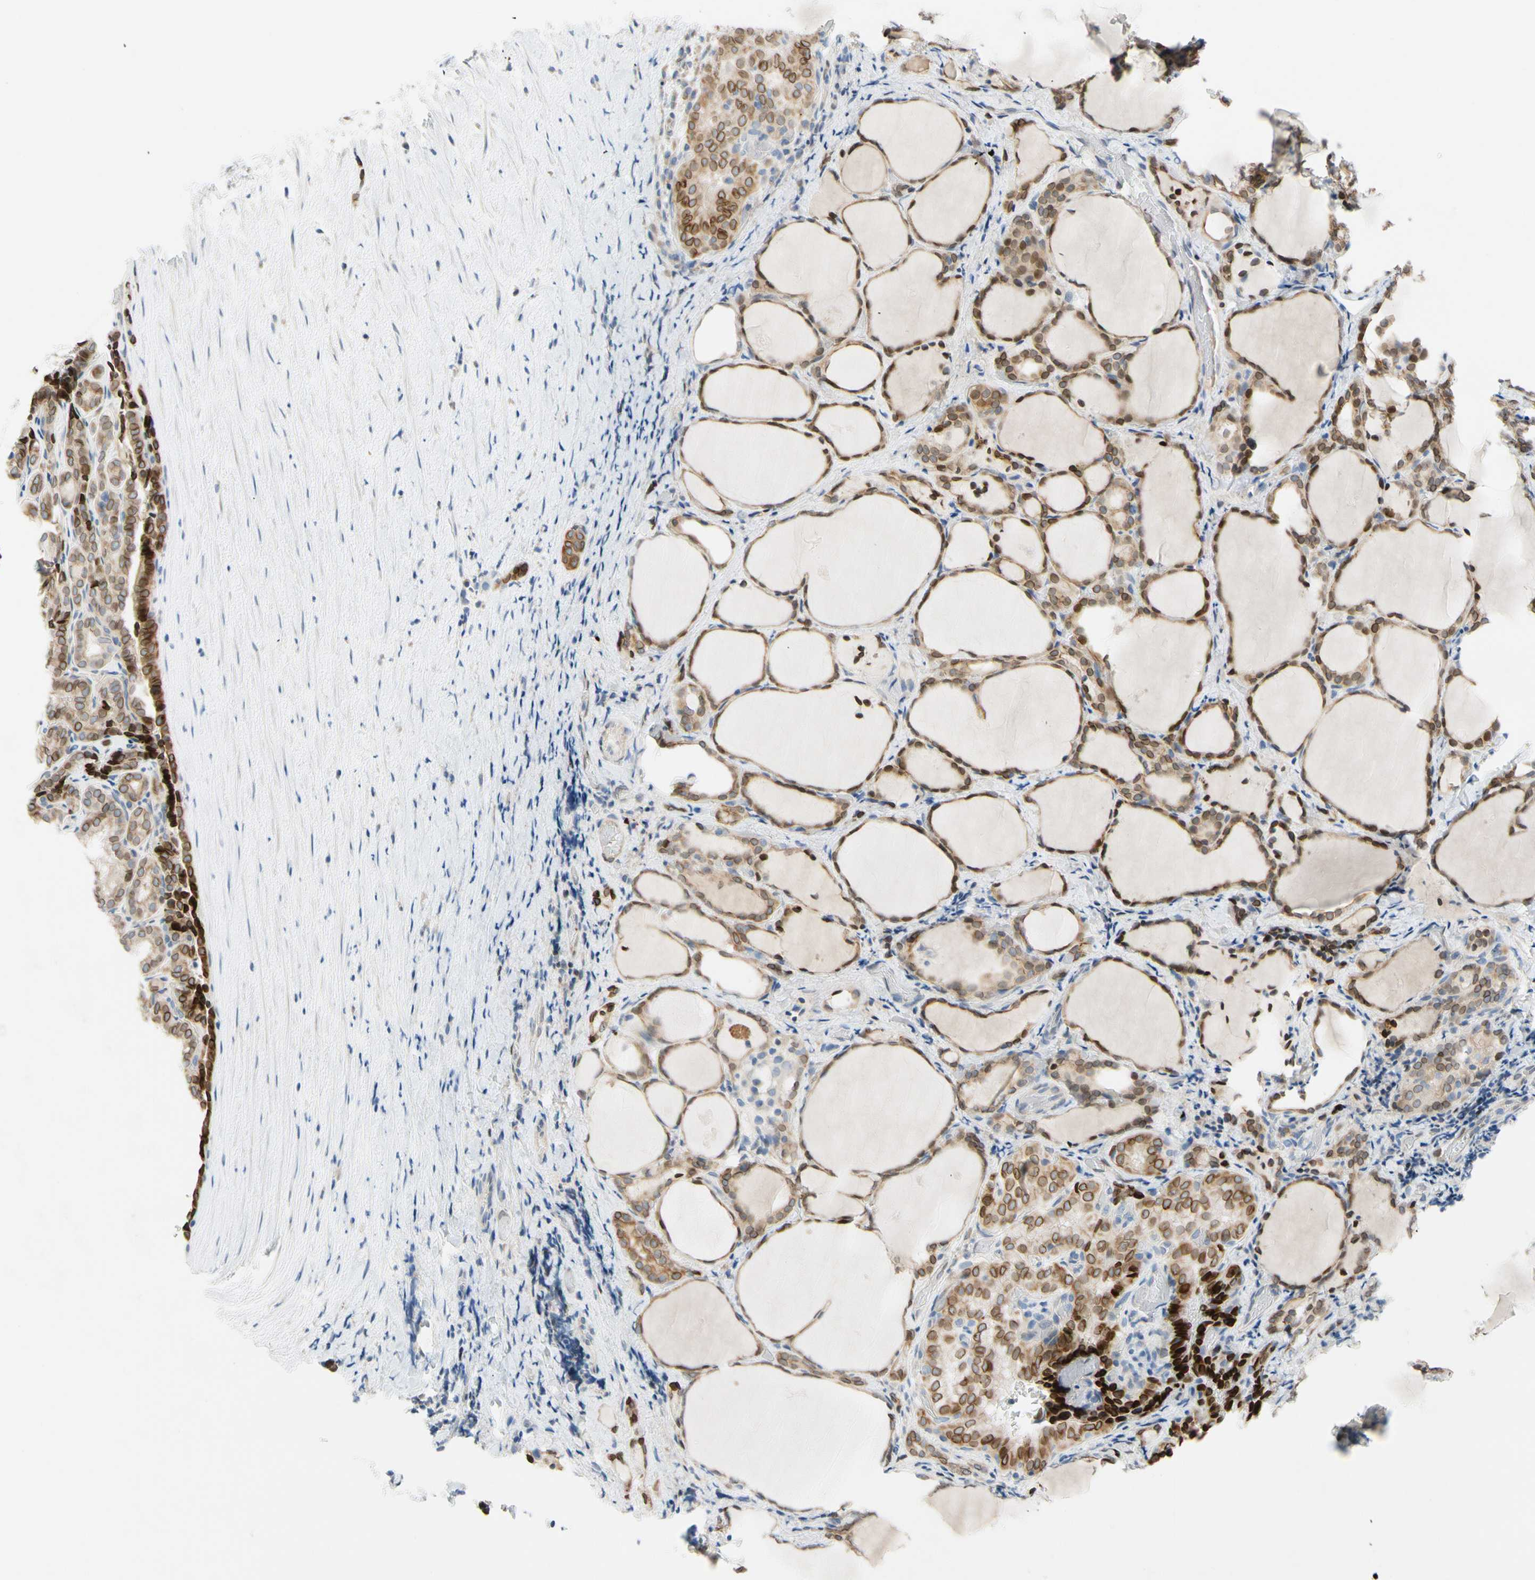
{"staining": {"intensity": "moderate", "quantity": ">75%", "location": "cytoplasmic/membranous,nuclear"}, "tissue": "thyroid cancer", "cell_type": "Tumor cells", "image_type": "cancer", "snomed": [{"axis": "morphology", "description": "Normal tissue, NOS"}, {"axis": "morphology", "description": "Papillary adenocarcinoma, NOS"}, {"axis": "topography", "description": "Thyroid gland"}], "caption": "About >75% of tumor cells in papillary adenocarcinoma (thyroid) show moderate cytoplasmic/membranous and nuclear protein positivity as visualized by brown immunohistochemical staining.", "gene": "ZNF132", "patient": {"sex": "female", "age": 30}}